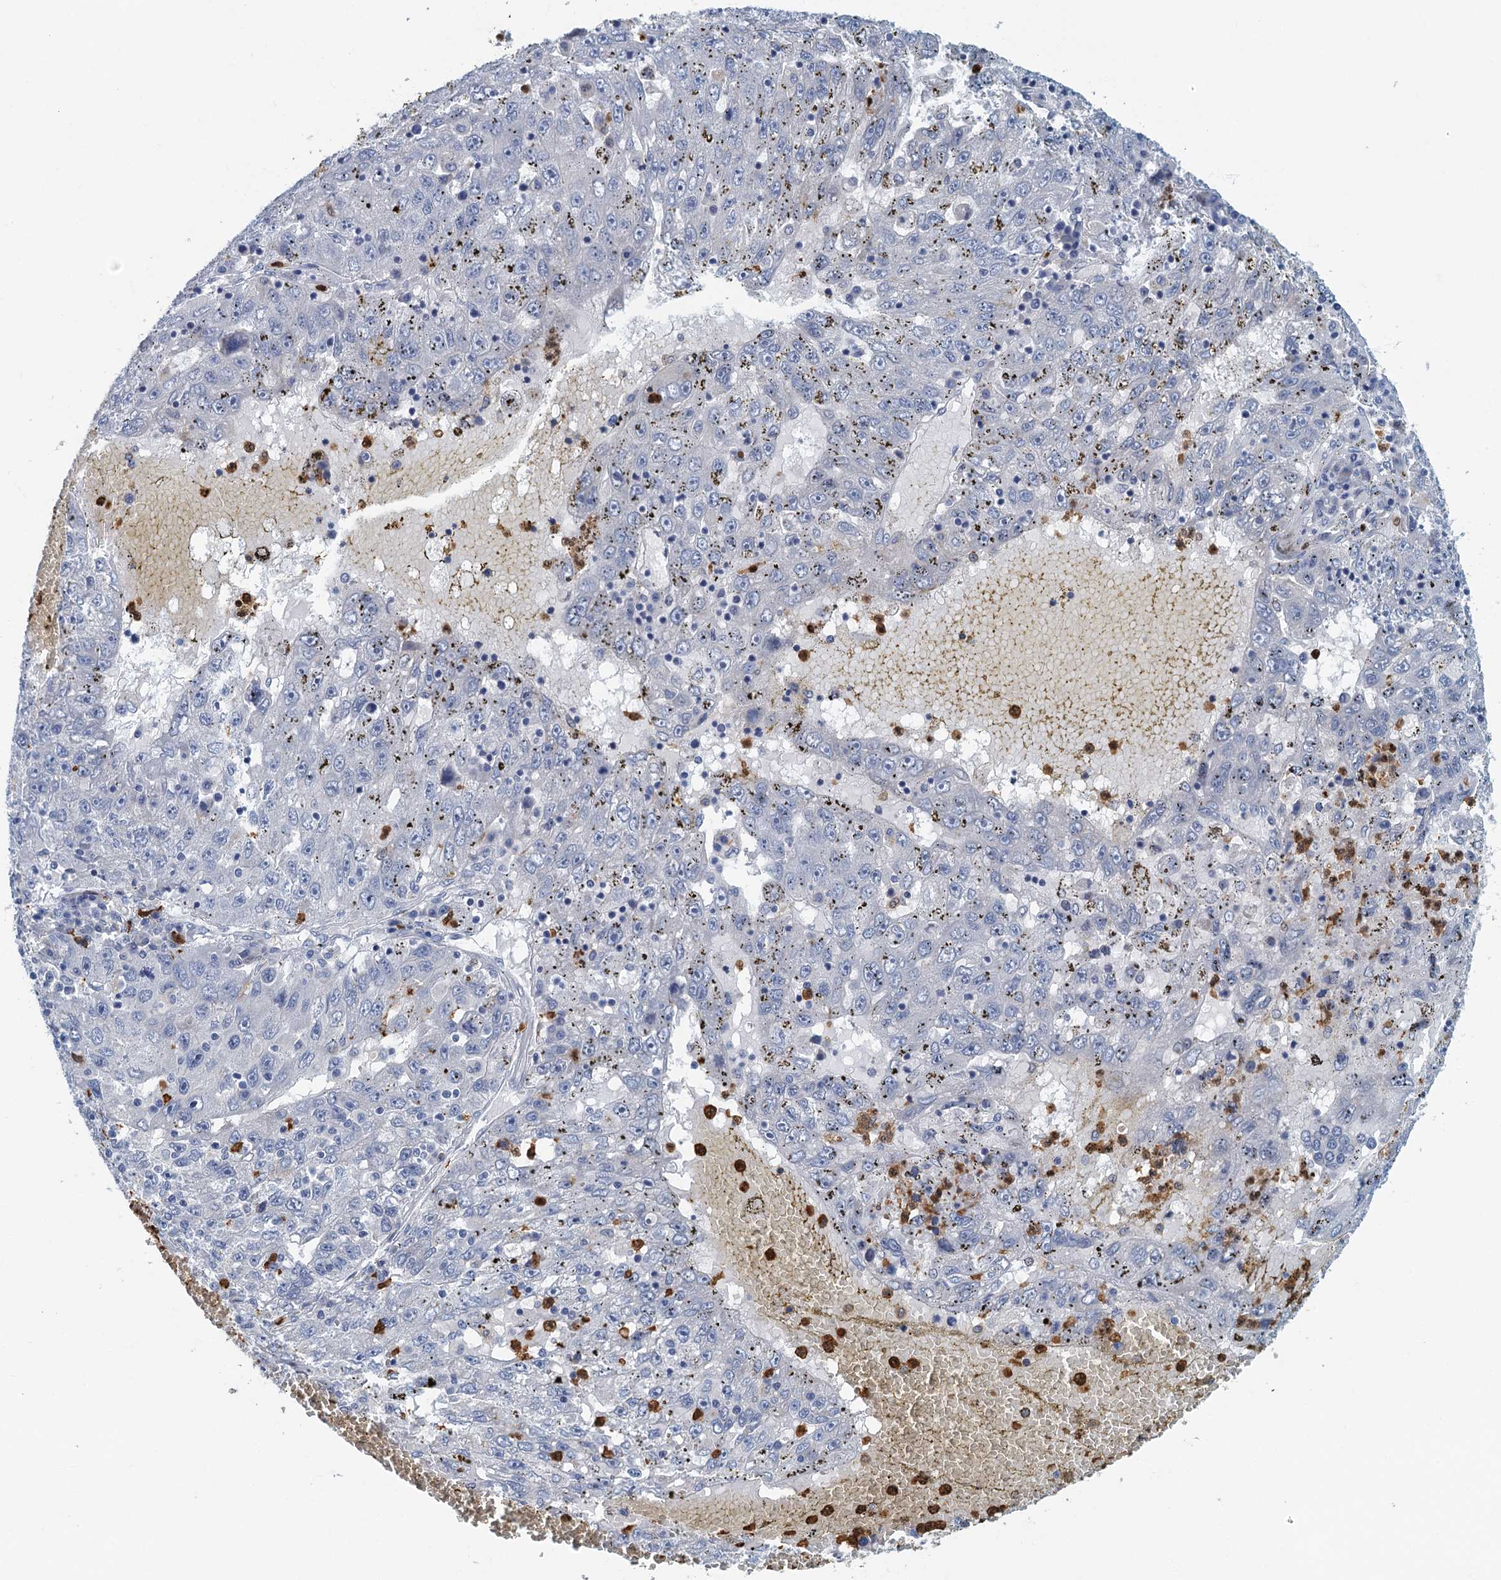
{"staining": {"intensity": "negative", "quantity": "none", "location": "none"}, "tissue": "liver cancer", "cell_type": "Tumor cells", "image_type": "cancer", "snomed": [{"axis": "morphology", "description": "Carcinoma, Hepatocellular, NOS"}, {"axis": "topography", "description": "Liver"}], "caption": "Tumor cells are negative for protein expression in human liver cancer (hepatocellular carcinoma).", "gene": "ANKDD1A", "patient": {"sex": "male", "age": 49}}